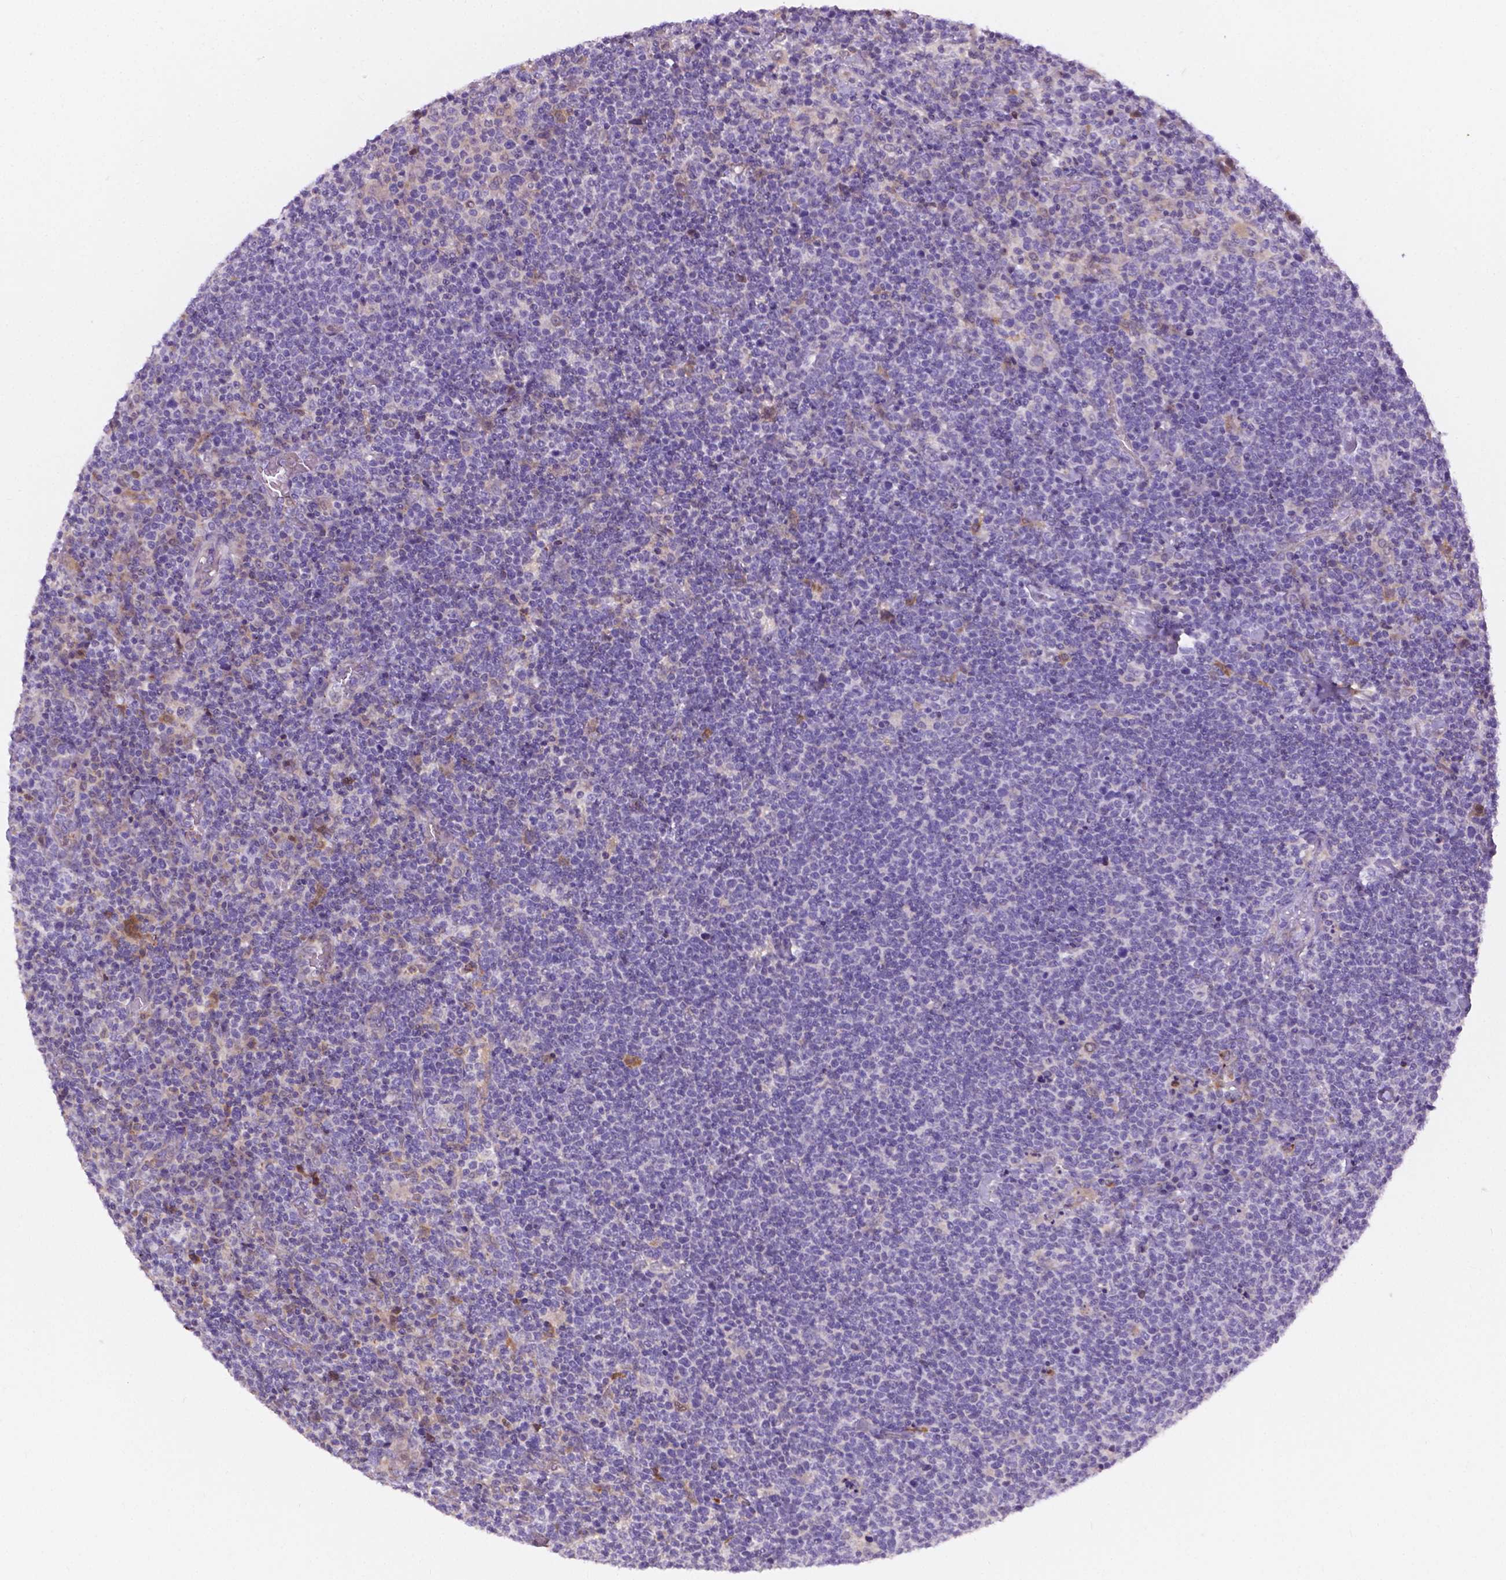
{"staining": {"intensity": "negative", "quantity": "none", "location": "none"}, "tissue": "lymphoma", "cell_type": "Tumor cells", "image_type": "cancer", "snomed": [{"axis": "morphology", "description": "Malignant lymphoma, non-Hodgkin's type, High grade"}, {"axis": "topography", "description": "Lymph node"}], "caption": "Immunohistochemical staining of lymphoma shows no significant staining in tumor cells.", "gene": "TM4SF18", "patient": {"sex": "male", "age": 61}}